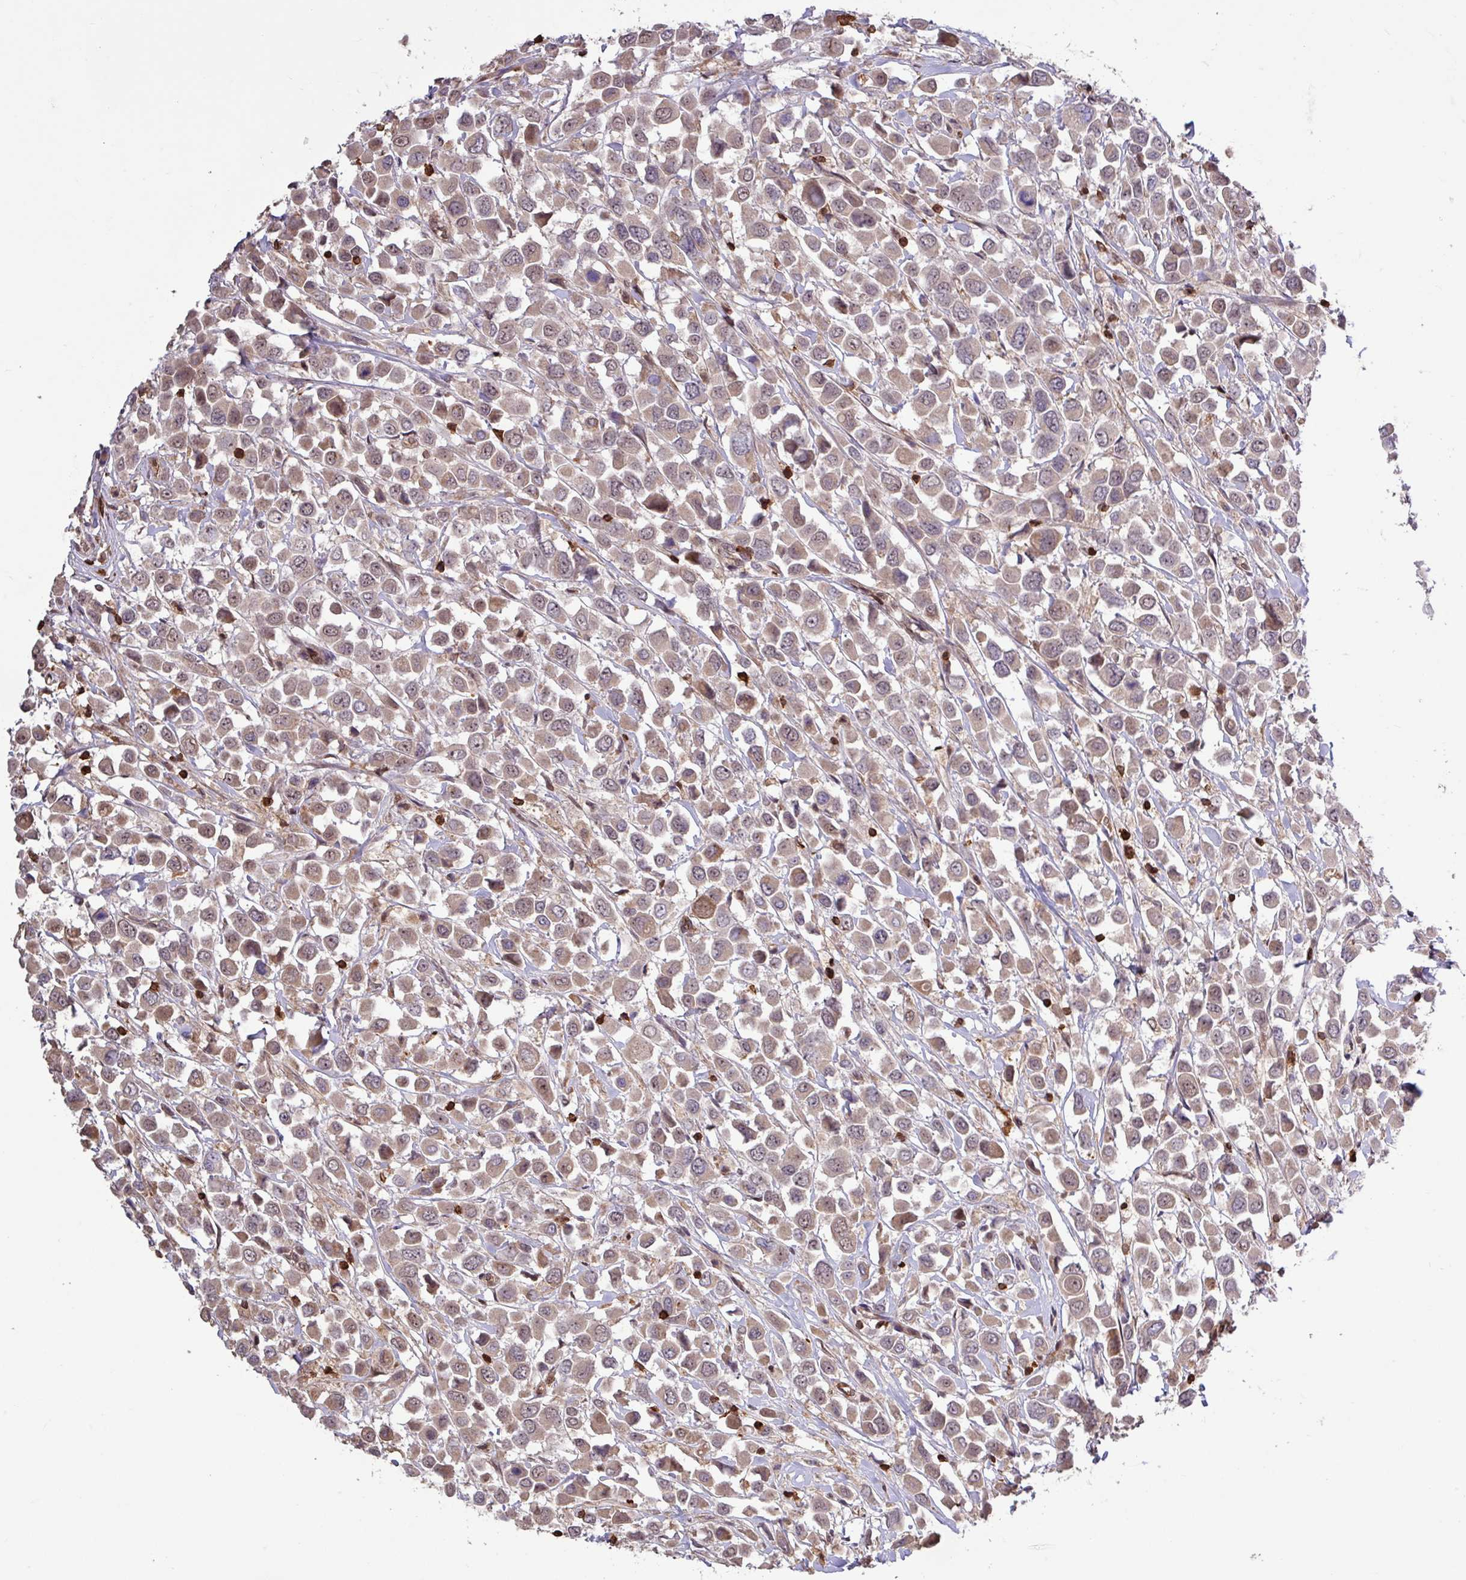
{"staining": {"intensity": "weak", "quantity": ">75%", "location": "cytoplasmic/membranous,nuclear"}, "tissue": "breast cancer", "cell_type": "Tumor cells", "image_type": "cancer", "snomed": [{"axis": "morphology", "description": "Duct carcinoma"}, {"axis": "topography", "description": "Breast"}], "caption": "Immunohistochemistry photomicrograph of neoplastic tissue: human breast cancer (infiltrating ductal carcinoma) stained using immunohistochemistry demonstrates low levels of weak protein expression localized specifically in the cytoplasmic/membranous and nuclear of tumor cells, appearing as a cytoplasmic/membranous and nuclear brown color.", "gene": "GON7", "patient": {"sex": "female", "age": 61}}